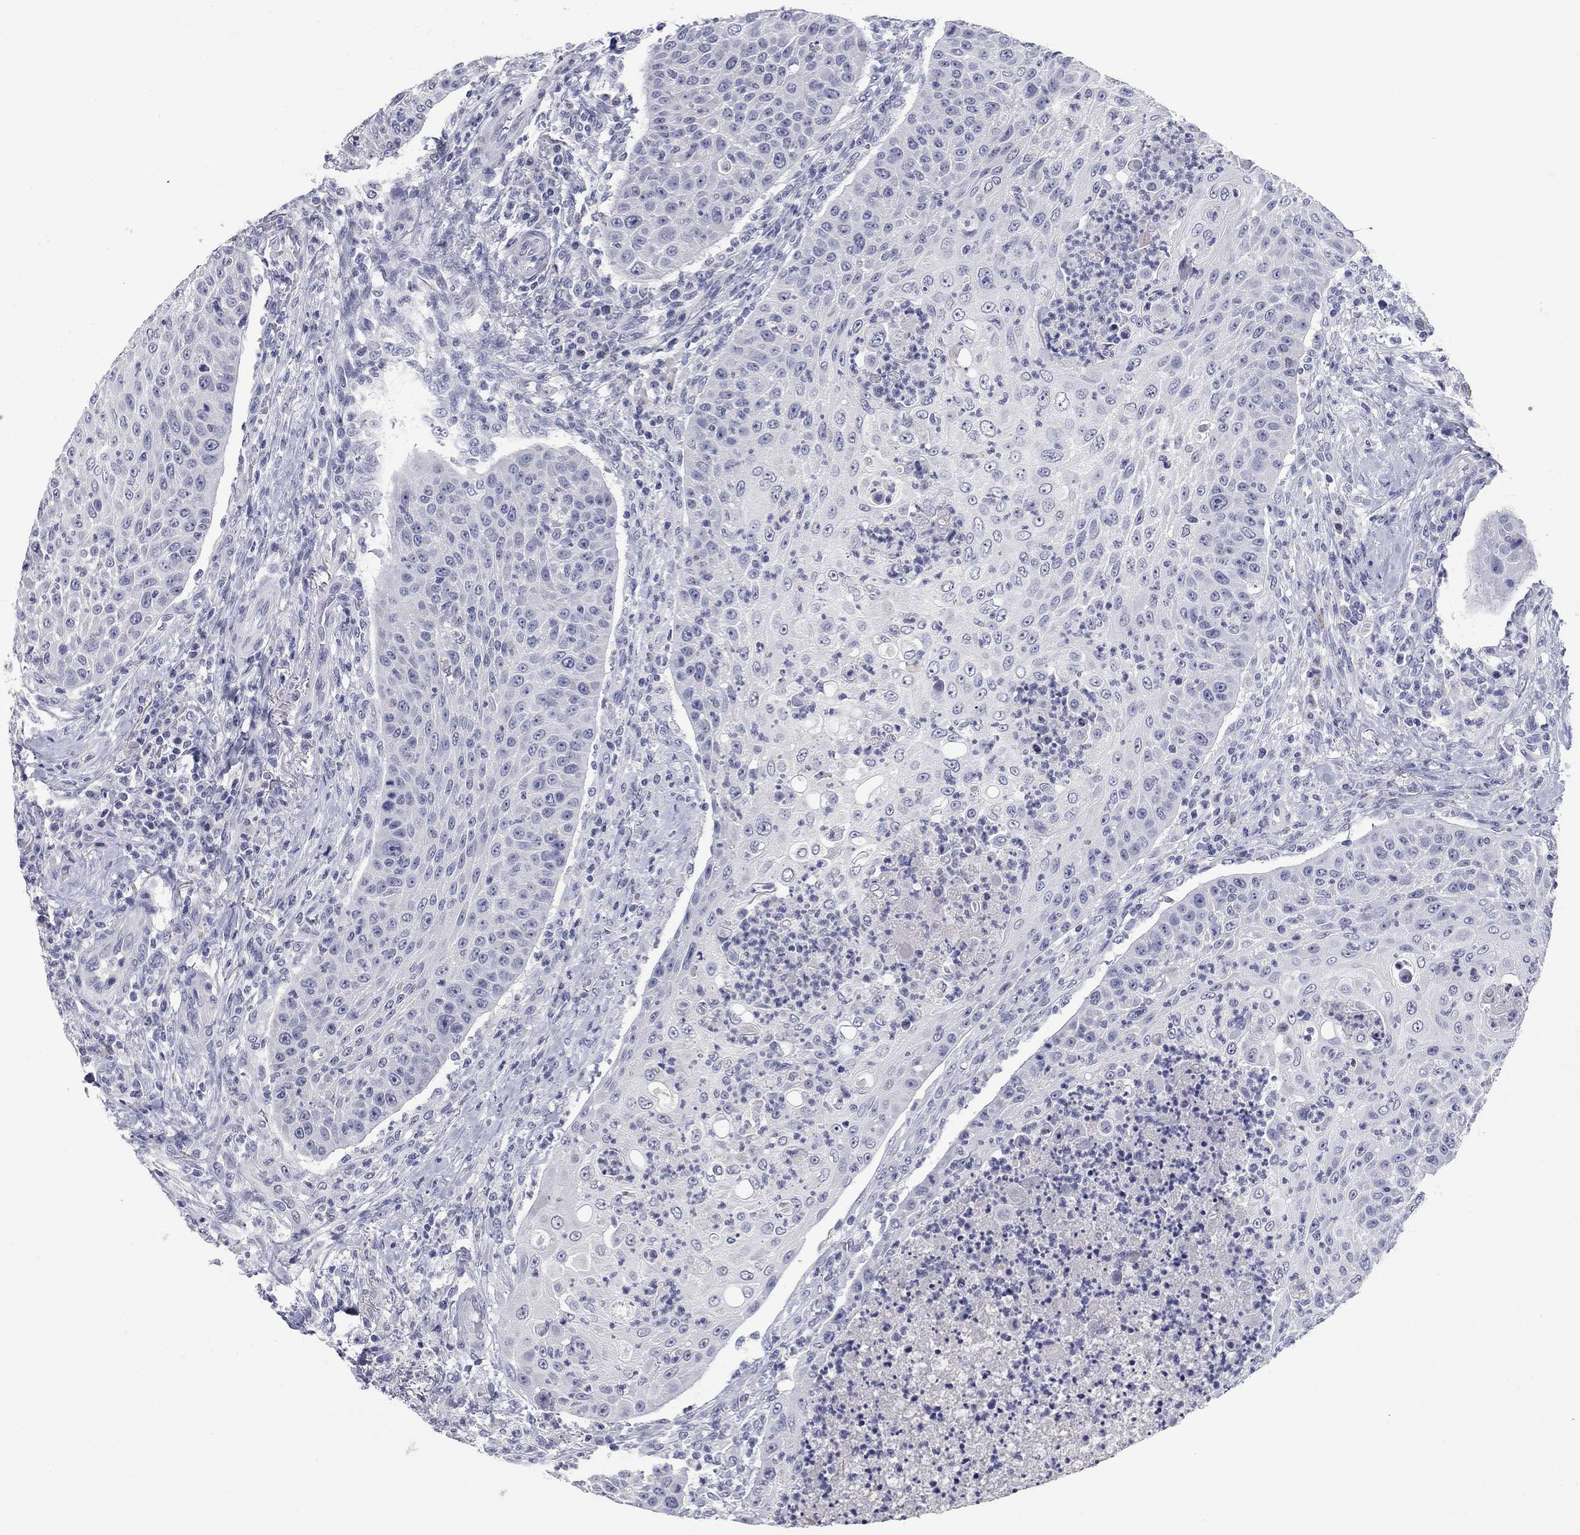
{"staining": {"intensity": "negative", "quantity": "none", "location": "none"}, "tissue": "head and neck cancer", "cell_type": "Tumor cells", "image_type": "cancer", "snomed": [{"axis": "morphology", "description": "Squamous cell carcinoma, NOS"}, {"axis": "topography", "description": "Head-Neck"}], "caption": "IHC micrograph of head and neck cancer (squamous cell carcinoma) stained for a protein (brown), which exhibits no staining in tumor cells.", "gene": "ELAVL4", "patient": {"sex": "male", "age": 69}}